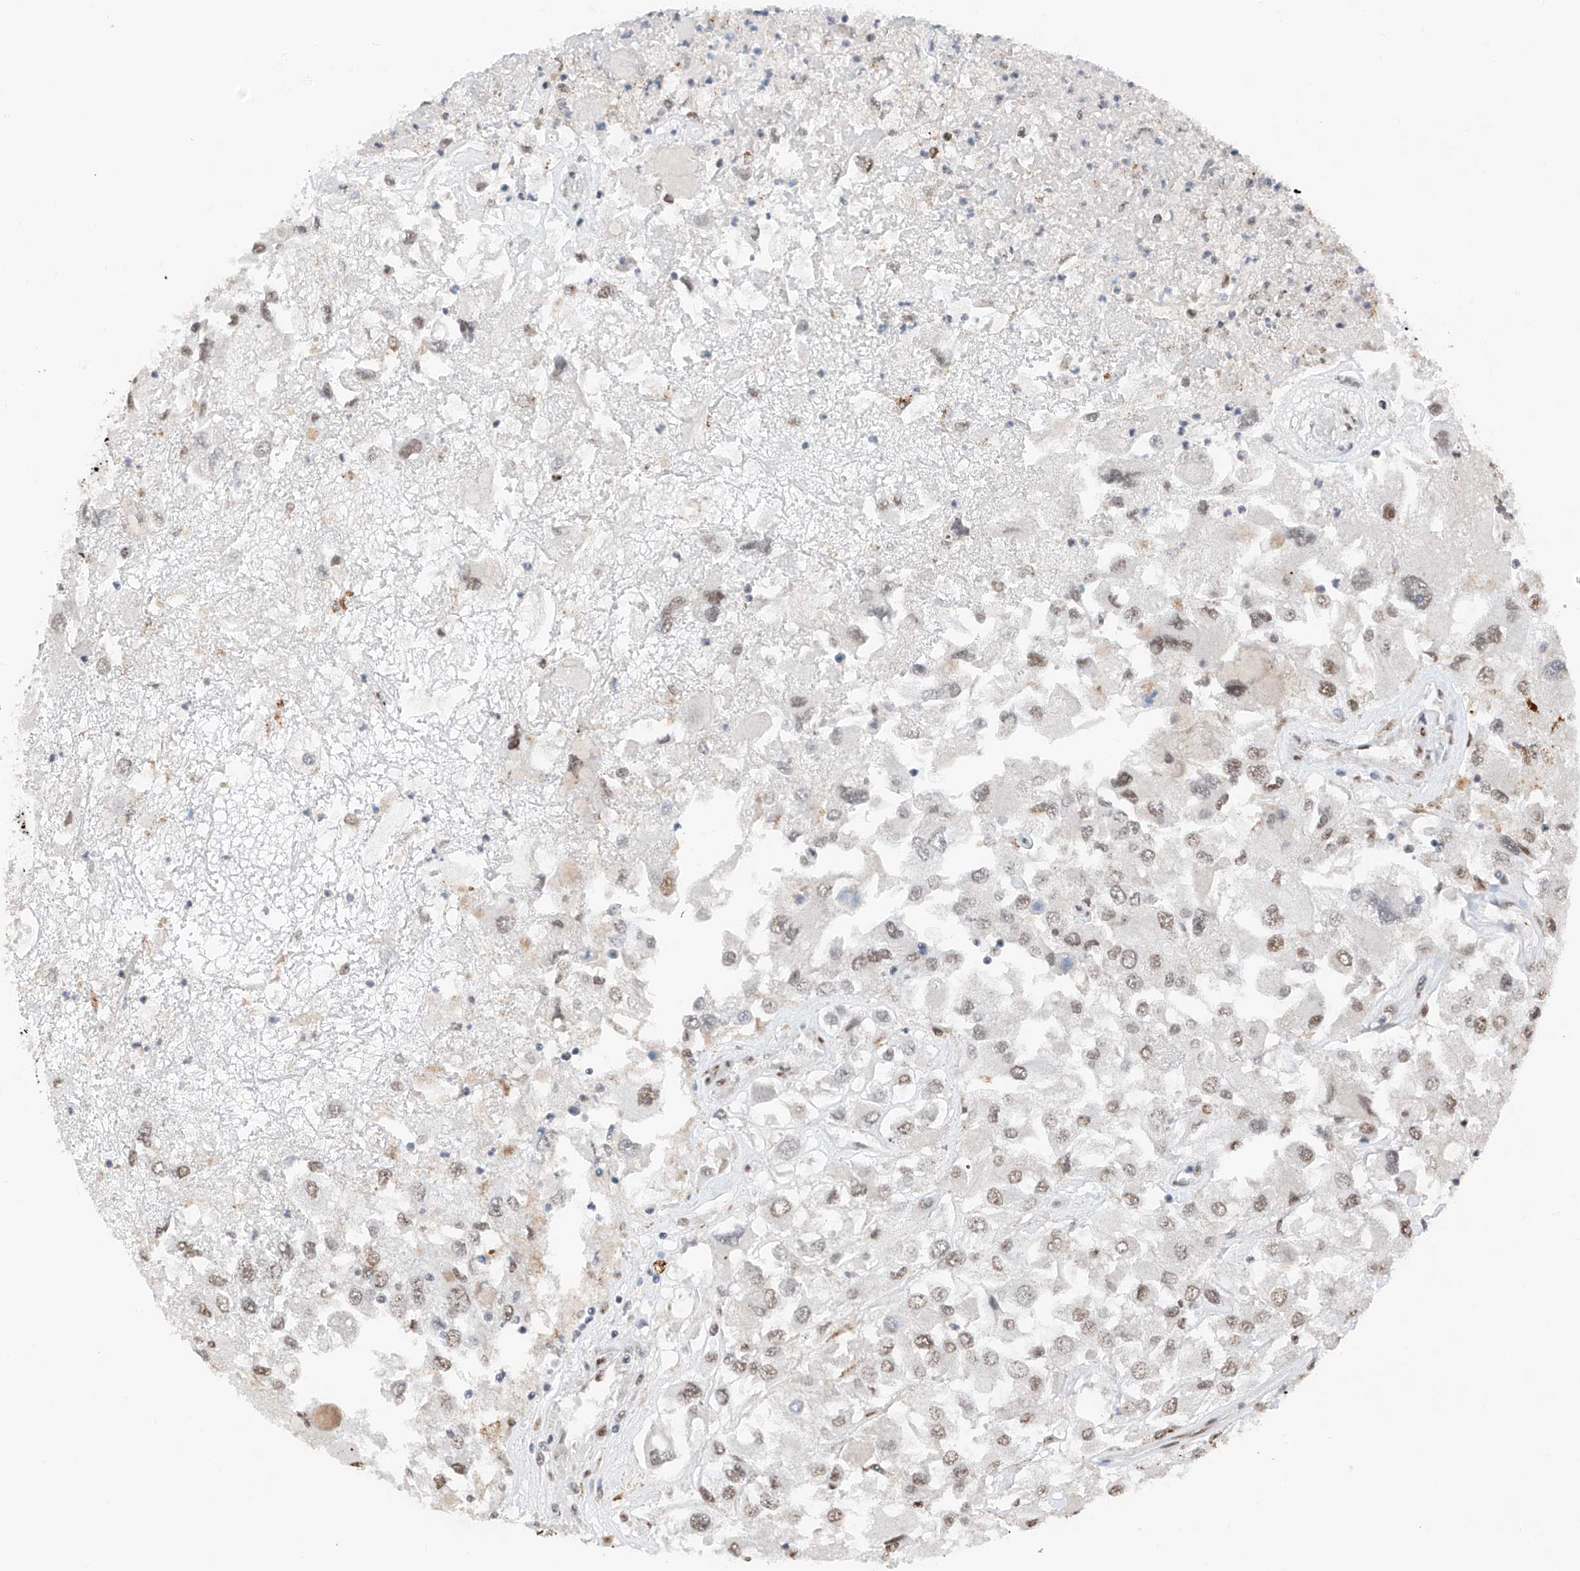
{"staining": {"intensity": "weak", "quantity": ">75%", "location": "nuclear"}, "tissue": "renal cancer", "cell_type": "Tumor cells", "image_type": "cancer", "snomed": [{"axis": "morphology", "description": "Adenocarcinoma, NOS"}, {"axis": "topography", "description": "Kidney"}], "caption": "Protein analysis of renal cancer tissue exhibits weak nuclear staining in about >75% of tumor cells. The staining was performed using DAB, with brown indicating positive protein expression. Nuclei are stained blue with hematoxylin.", "gene": "TBX4", "patient": {"sex": "female", "age": 52}}